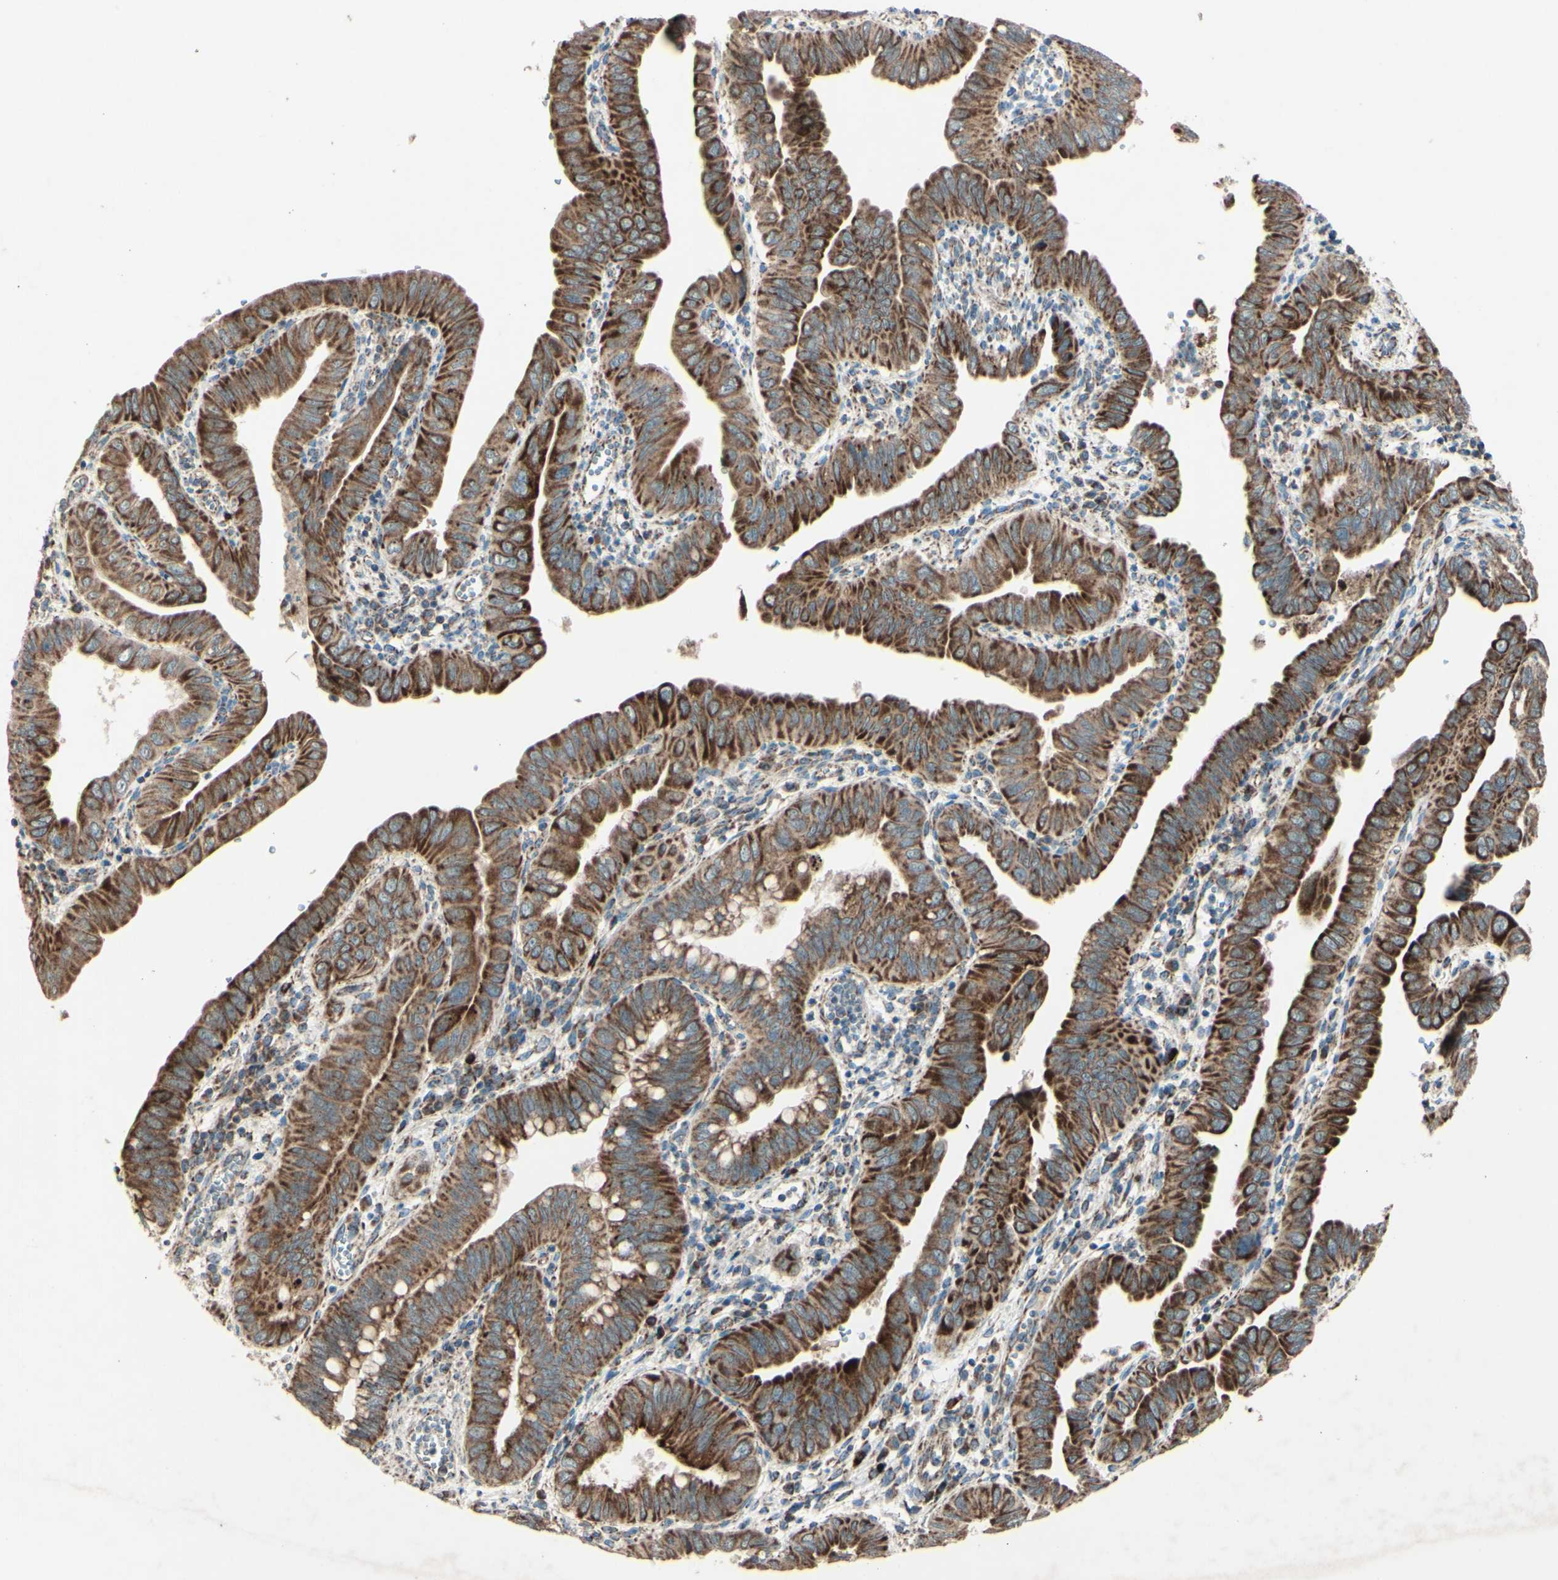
{"staining": {"intensity": "strong", "quantity": ">75%", "location": "cytoplasmic/membranous"}, "tissue": "pancreatic cancer", "cell_type": "Tumor cells", "image_type": "cancer", "snomed": [{"axis": "morphology", "description": "Normal tissue, NOS"}, {"axis": "topography", "description": "Lymph node"}], "caption": "IHC photomicrograph of pancreatic cancer stained for a protein (brown), which shows high levels of strong cytoplasmic/membranous positivity in approximately >75% of tumor cells.", "gene": "RHOT1", "patient": {"sex": "male", "age": 50}}